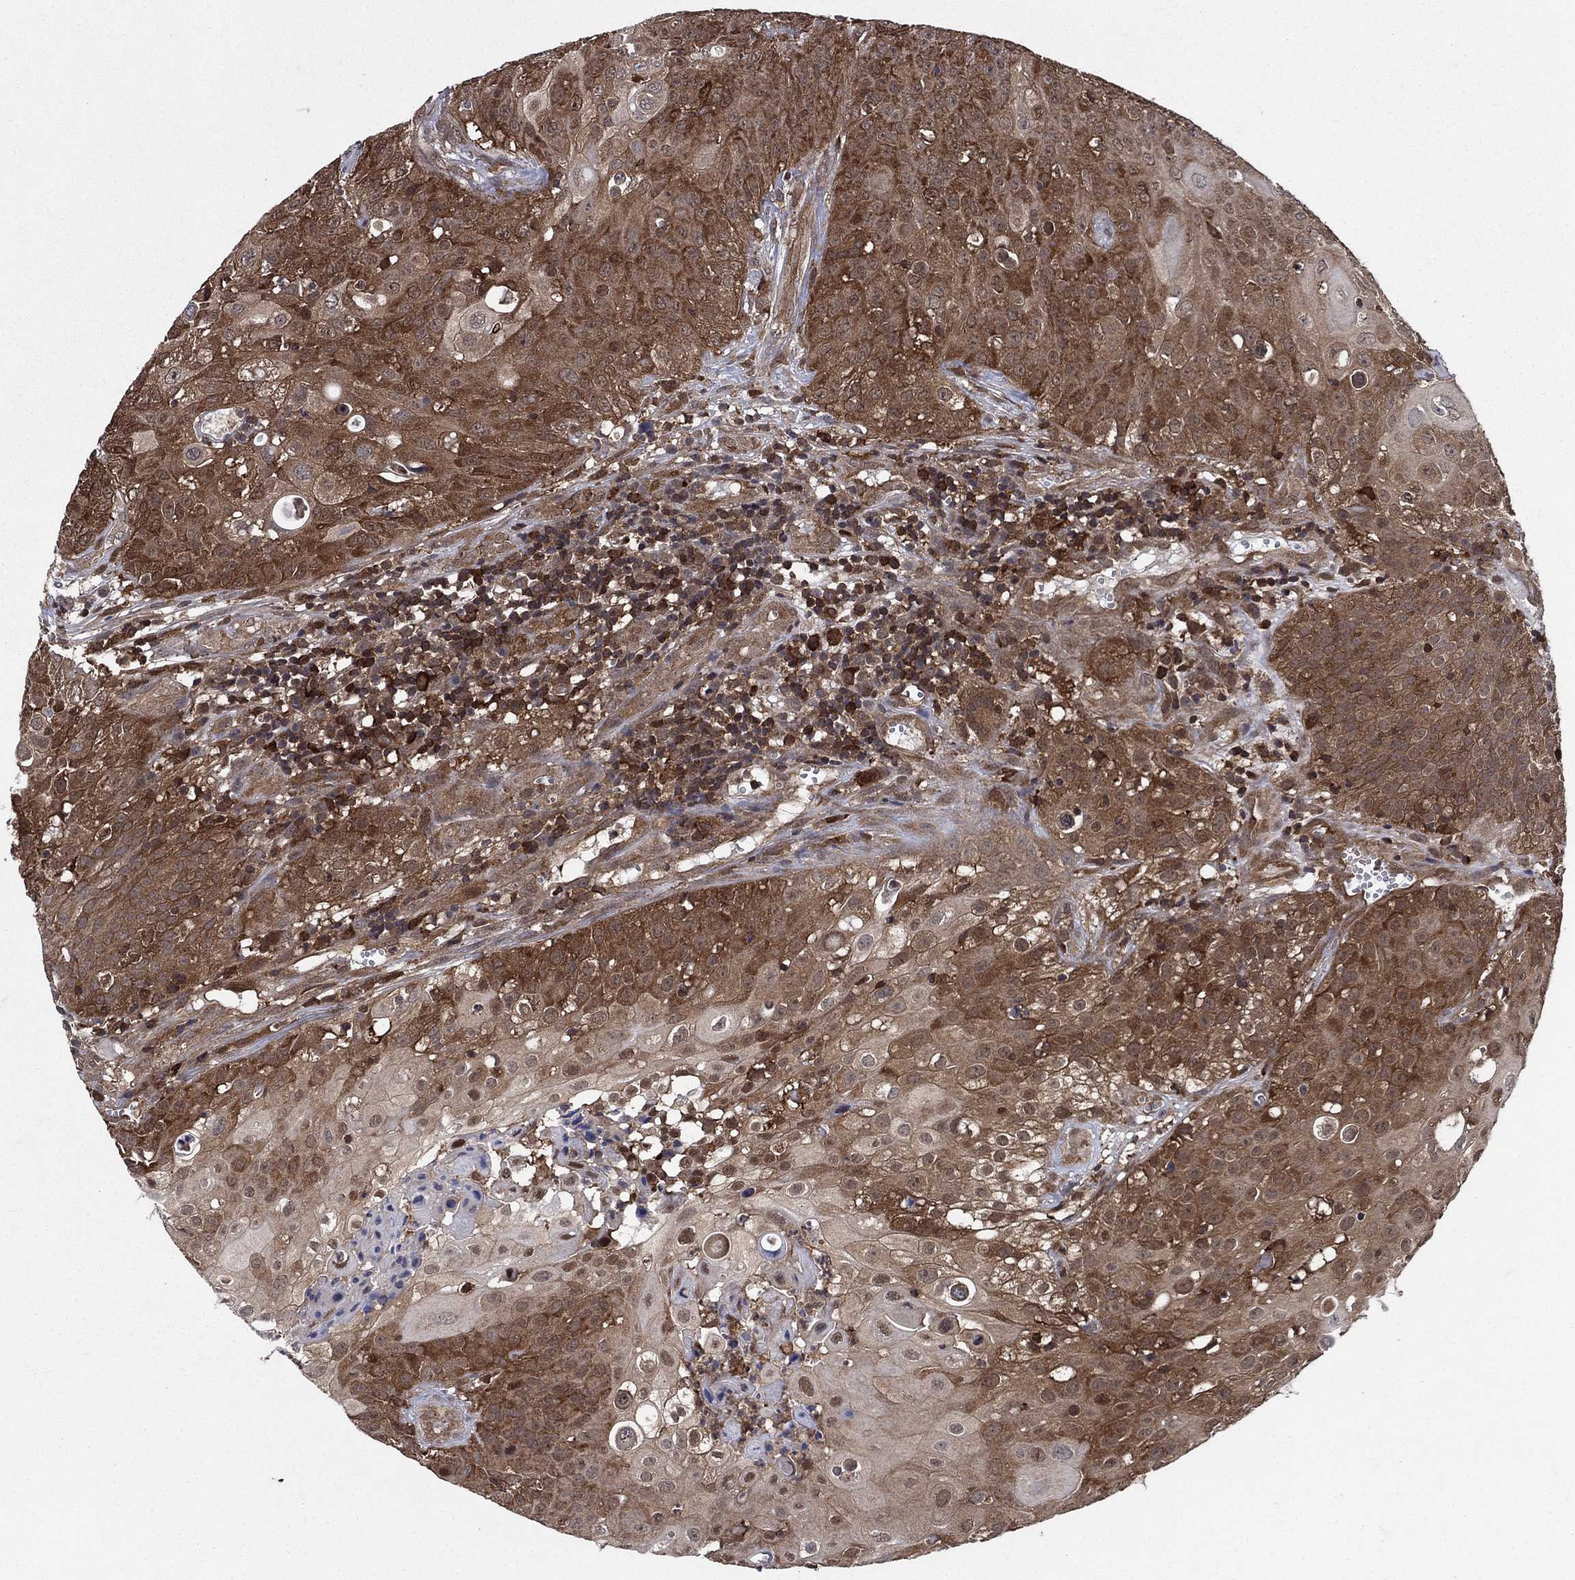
{"staining": {"intensity": "moderate", "quantity": ">75%", "location": "cytoplasmic/membranous"}, "tissue": "urothelial cancer", "cell_type": "Tumor cells", "image_type": "cancer", "snomed": [{"axis": "morphology", "description": "Urothelial carcinoma, High grade"}, {"axis": "topography", "description": "Urinary bladder"}], "caption": "IHC staining of urothelial carcinoma (high-grade), which demonstrates medium levels of moderate cytoplasmic/membranous expression in approximately >75% of tumor cells indicating moderate cytoplasmic/membranous protein staining. The staining was performed using DAB (3,3'-diaminobenzidine) (brown) for protein detection and nuclei were counterstained in hematoxylin (blue).", "gene": "CACYBP", "patient": {"sex": "female", "age": 79}}